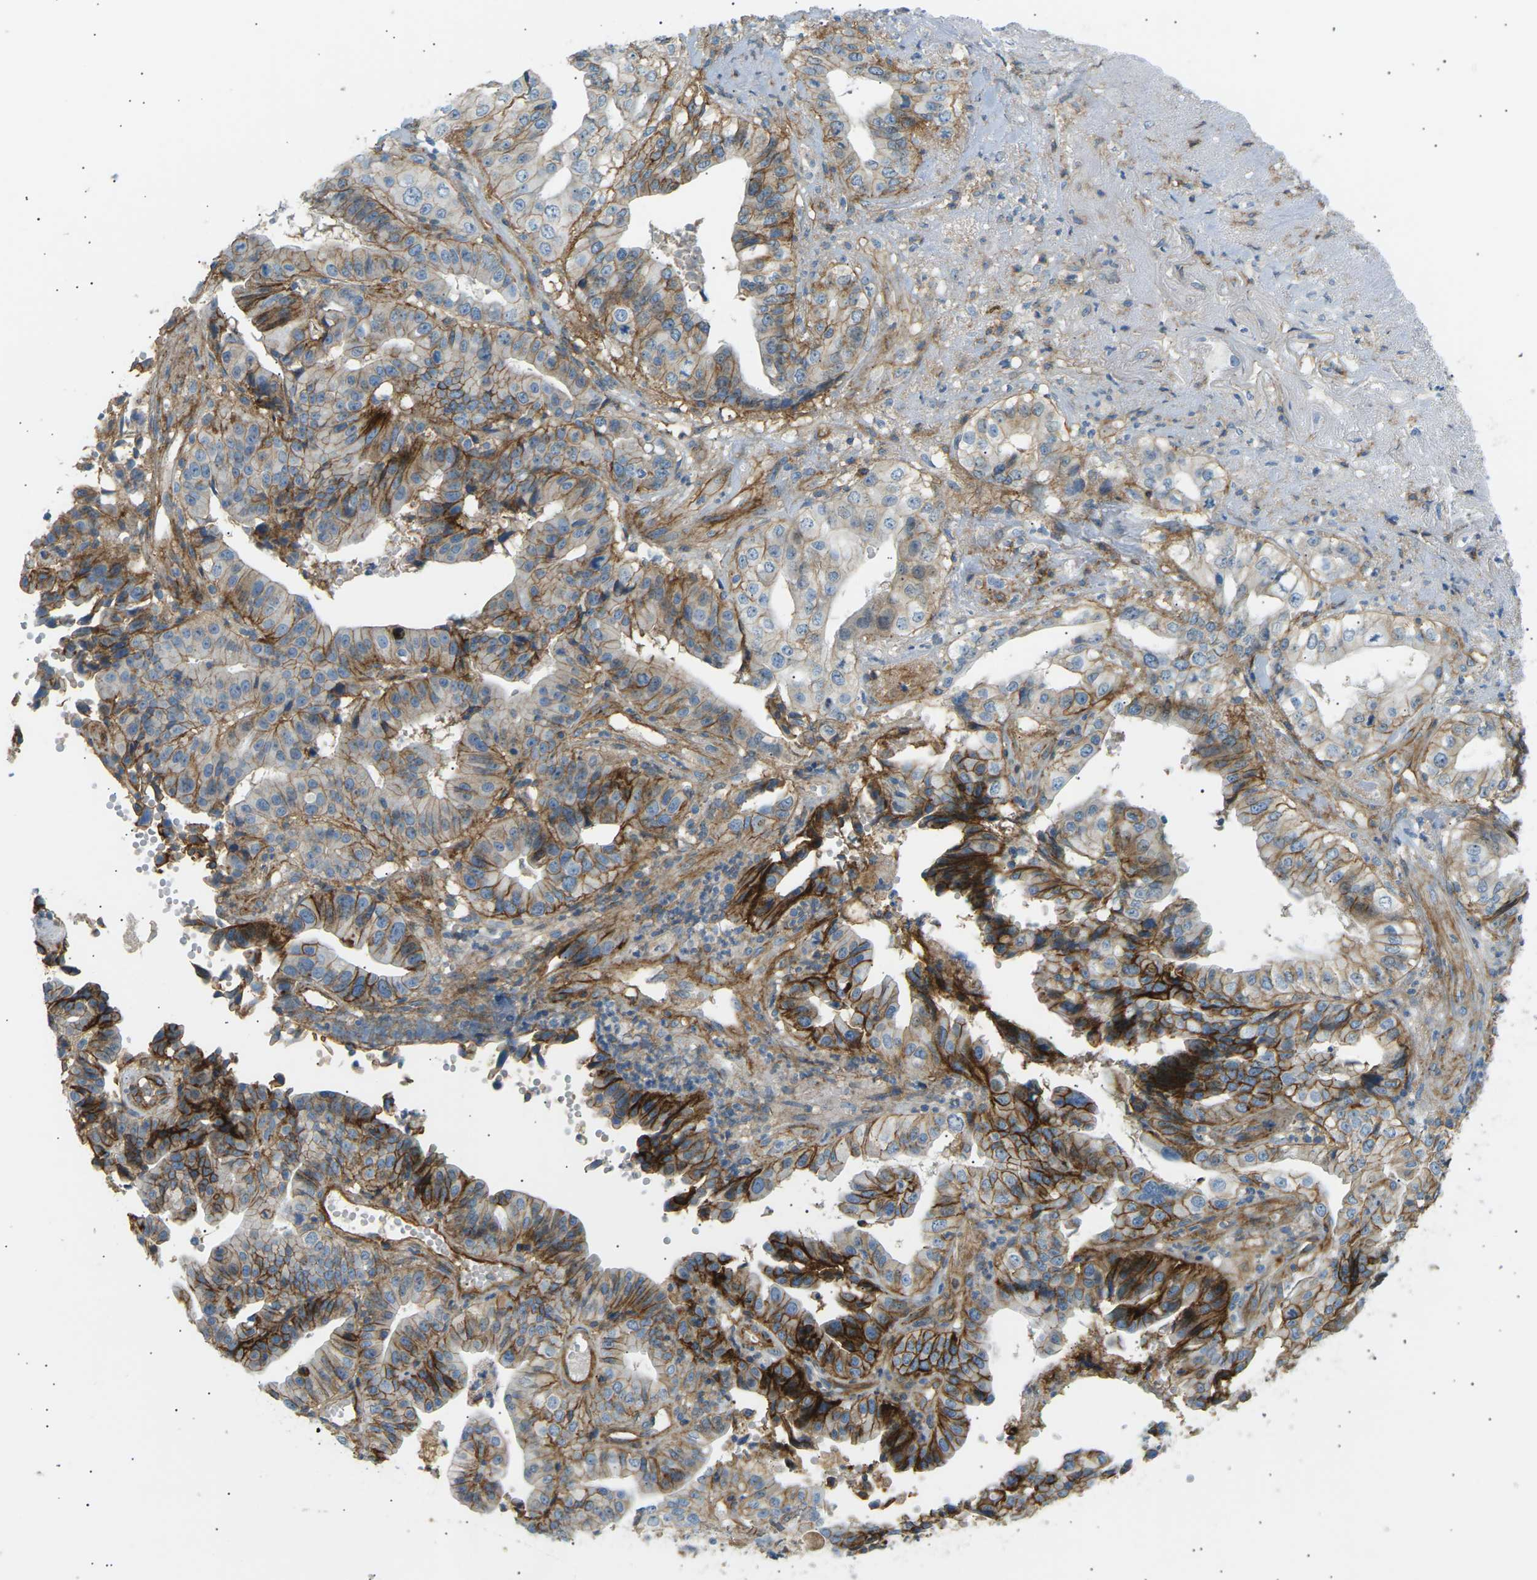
{"staining": {"intensity": "moderate", "quantity": "25%-75%", "location": "cytoplasmic/membranous"}, "tissue": "liver cancer", "cell_type": "Tumor cells", "image_type": "cancer", "snomed": [{"axis": "morphology", "description": "Cholangiocarcinoma"}, {"axis": "topography", "description": "Liver"}], "caption": "Immunohistochemistry (IHC) photomicrograph of liver cancer stained for a protein (brown), which shows medium levels of moderate cytoplasmic/membranous expression in approximately 25%-75% of tumor cells.", "gene": "ATP2B4", "patient": {"sex": "female", "age": 61}}